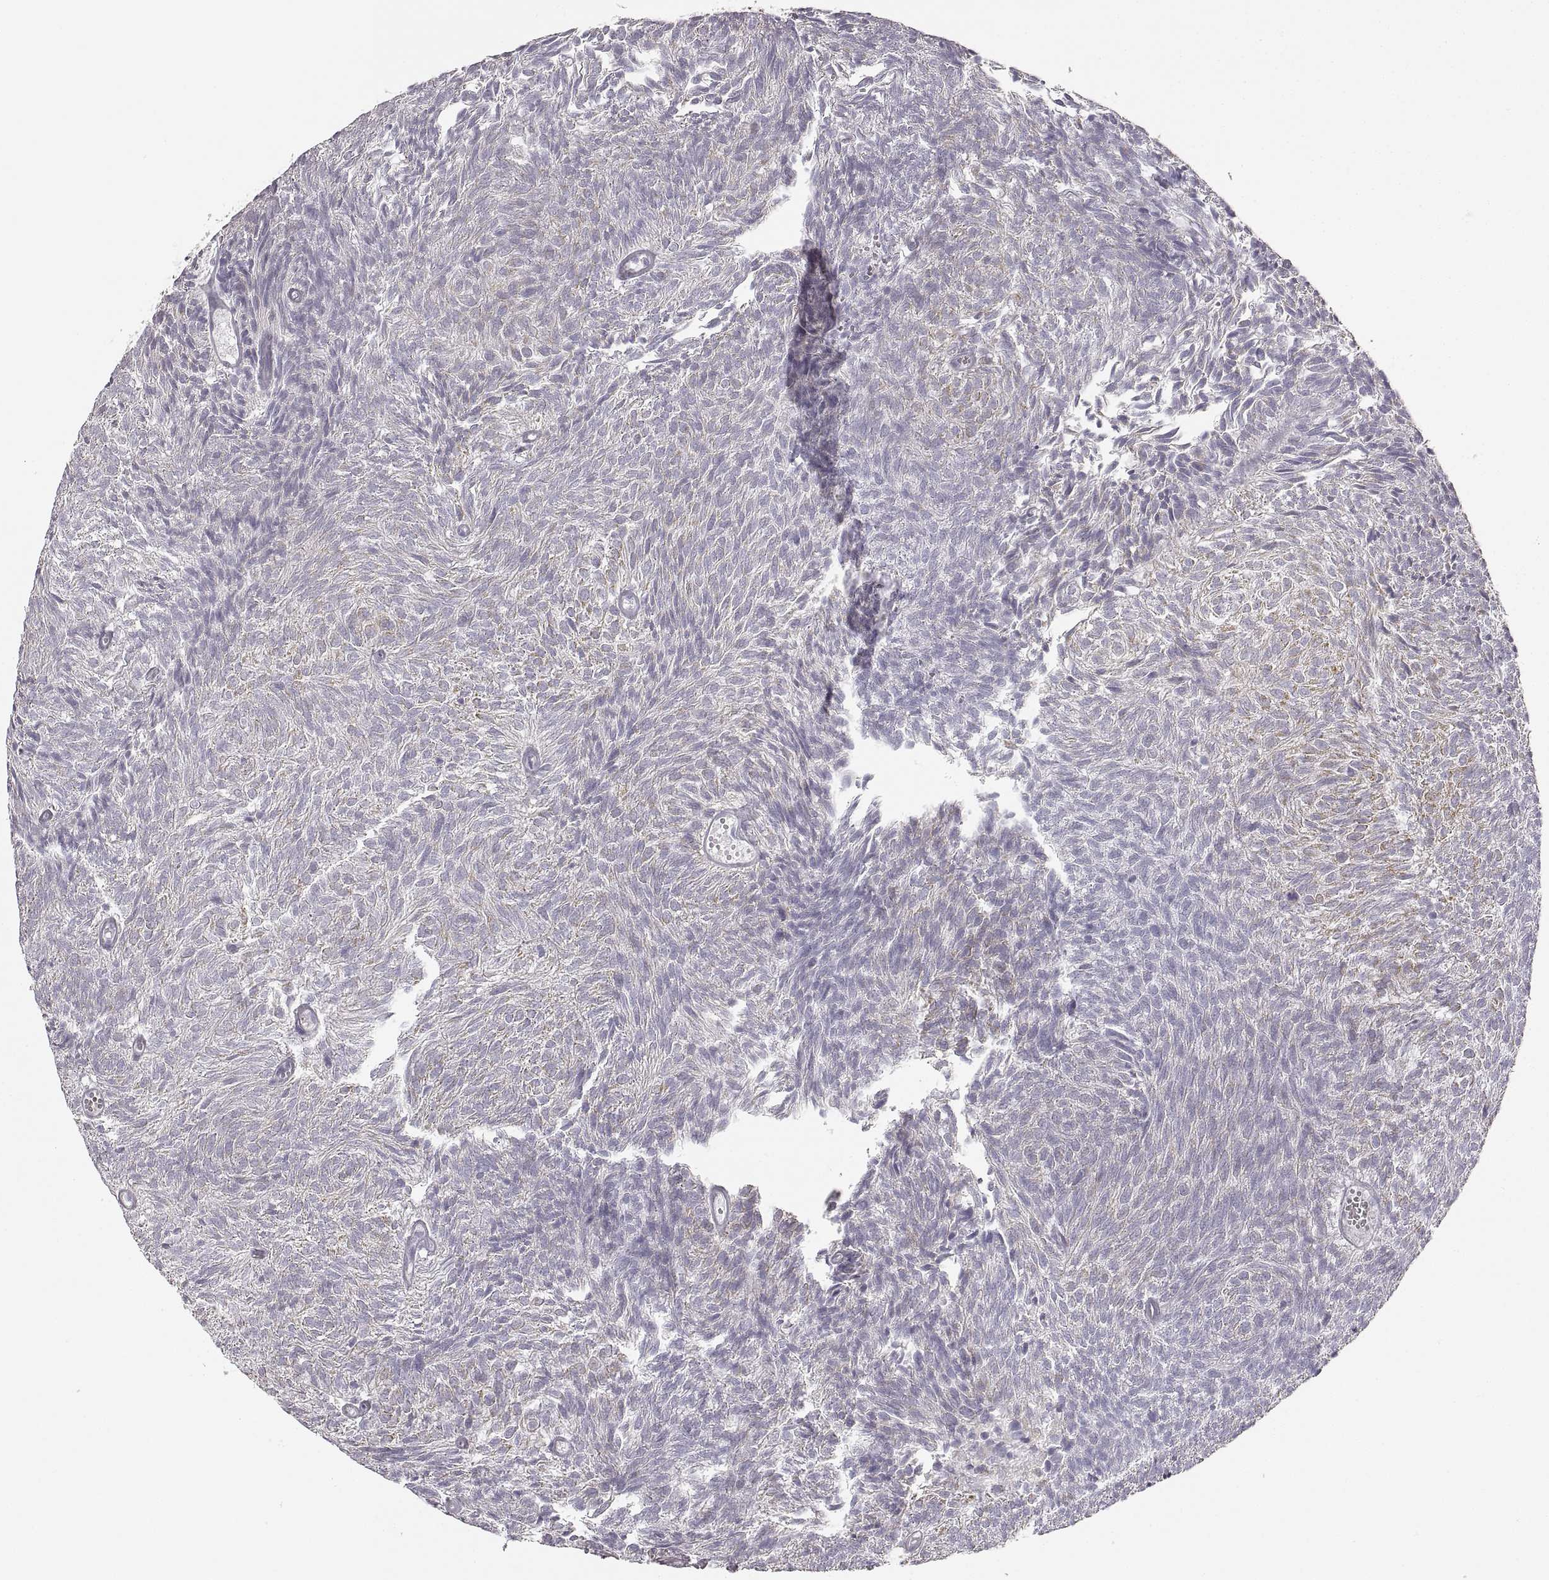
{"staining": {"intensity": "negative", "quantity": "none", "location": "none"}, "tissue": "urothelial cancer", "cell_type": "Tumor cells", "image_type": "cancer", "snomed": [{"axis": "morphology", "description": "Urothelial carcinoma, Low grade"}, {"axis": "topography", "description": "Urinary bladder"}], "caption": "Immunohistochemistry micrograph of urothelial carcinoma (low-grade) stained for a protein (brown), which exhibits no staining in tumor cells.", "gene": "RDH13", "patient": {"sex": "male", "age": 77}}